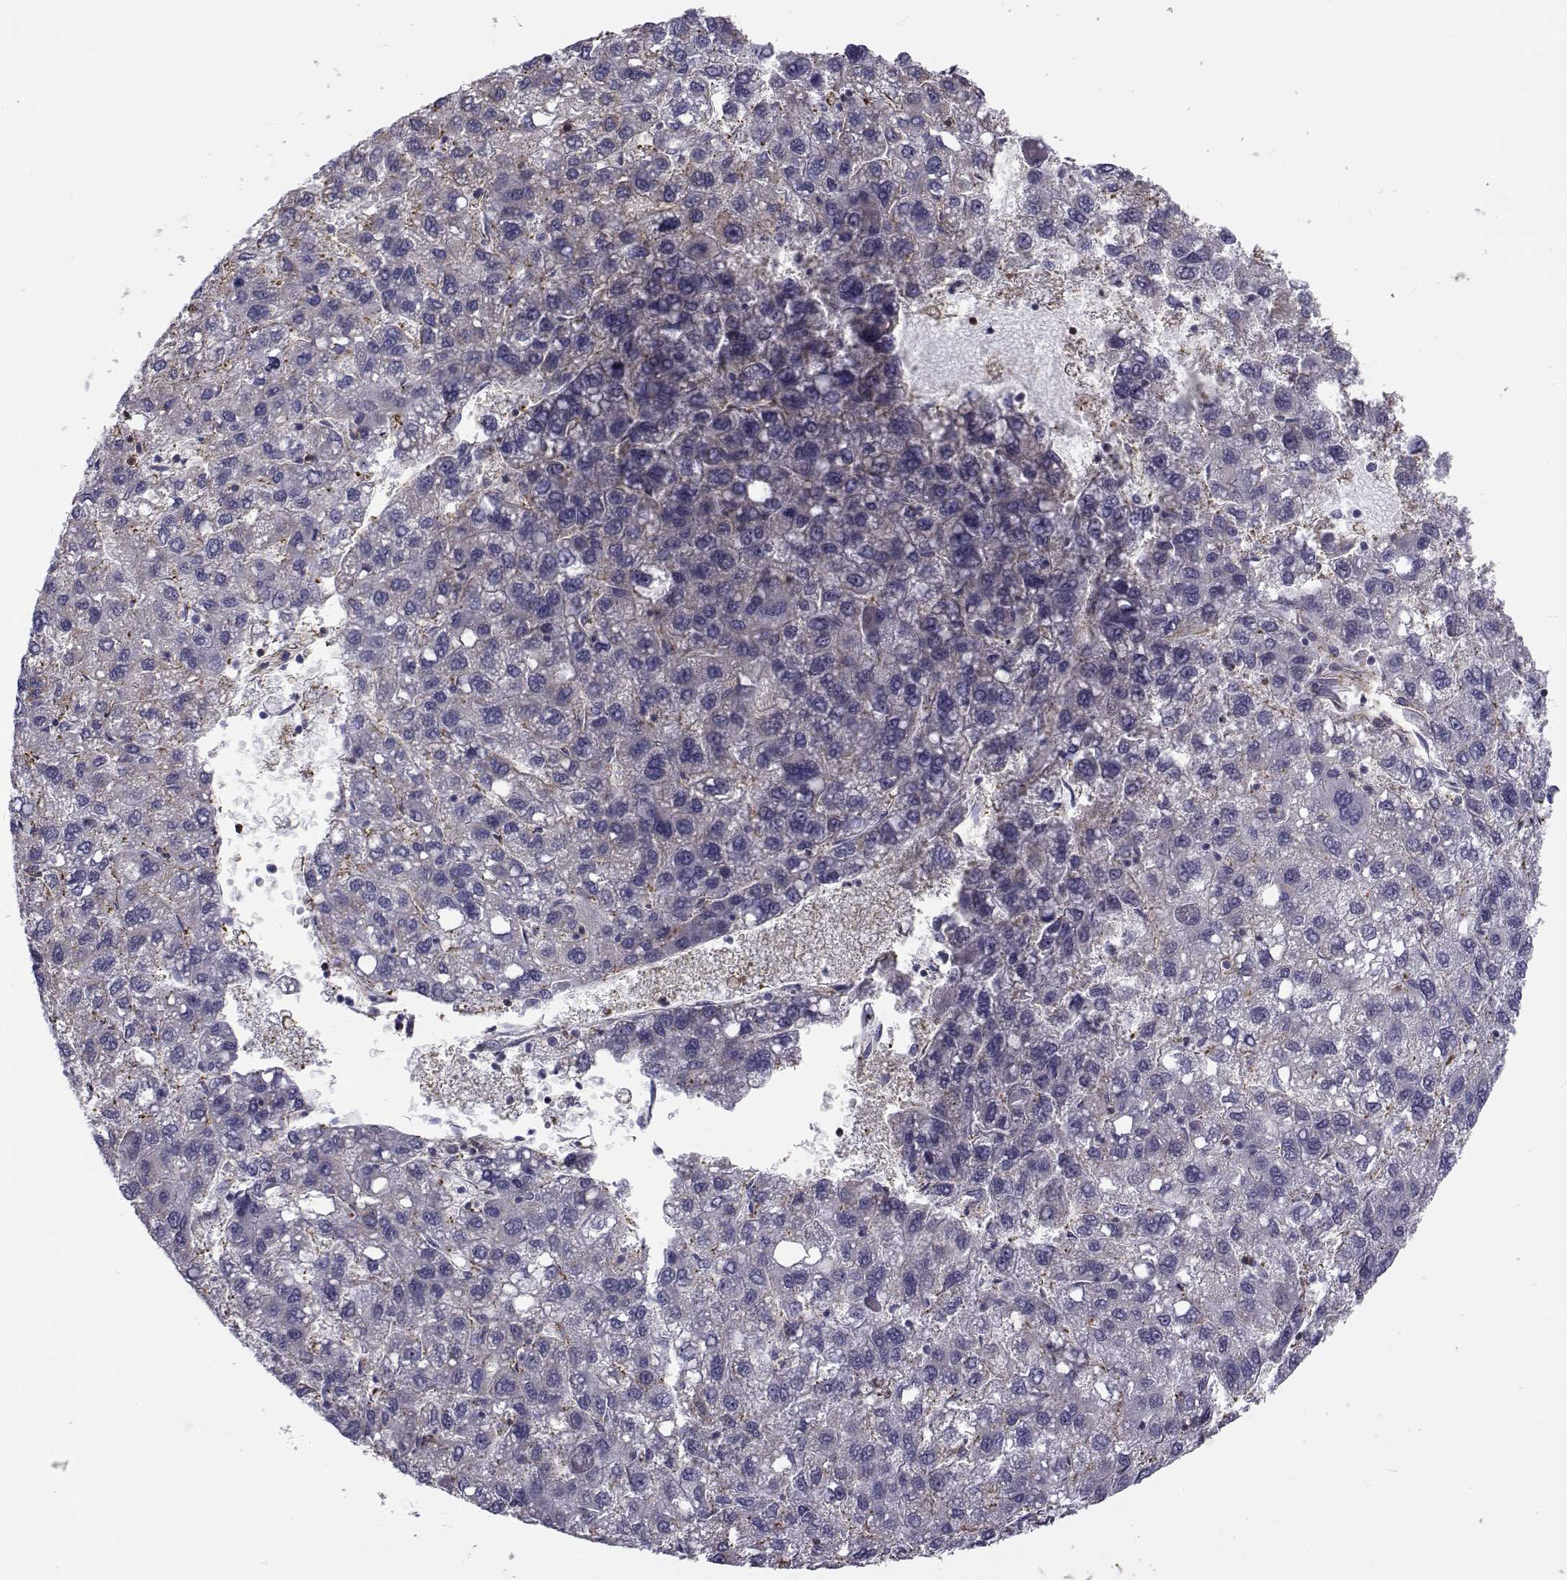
{"staining": {"intensity": "negative", "quantity": "none", "location": "none"}, "tissue": "liver cancer", "cell_type": "Tumor cells", "image_type": "cancer", "snomed": [{"axis": "morphology", "description": "Carcinoma, Hepatocellular, NOS"}, {"axis": "topography", "description": "Liver"}], "caption": "This histopathology image is of liver hepatocellular carcinoma stained with immunohistochemistry (IHC) to label a protein in brown with the nuclei are counter-stained blue. There is no staining in tumor cells.", "gene": "LRRC27", "patient": {"sex": "female", "age": 82}}